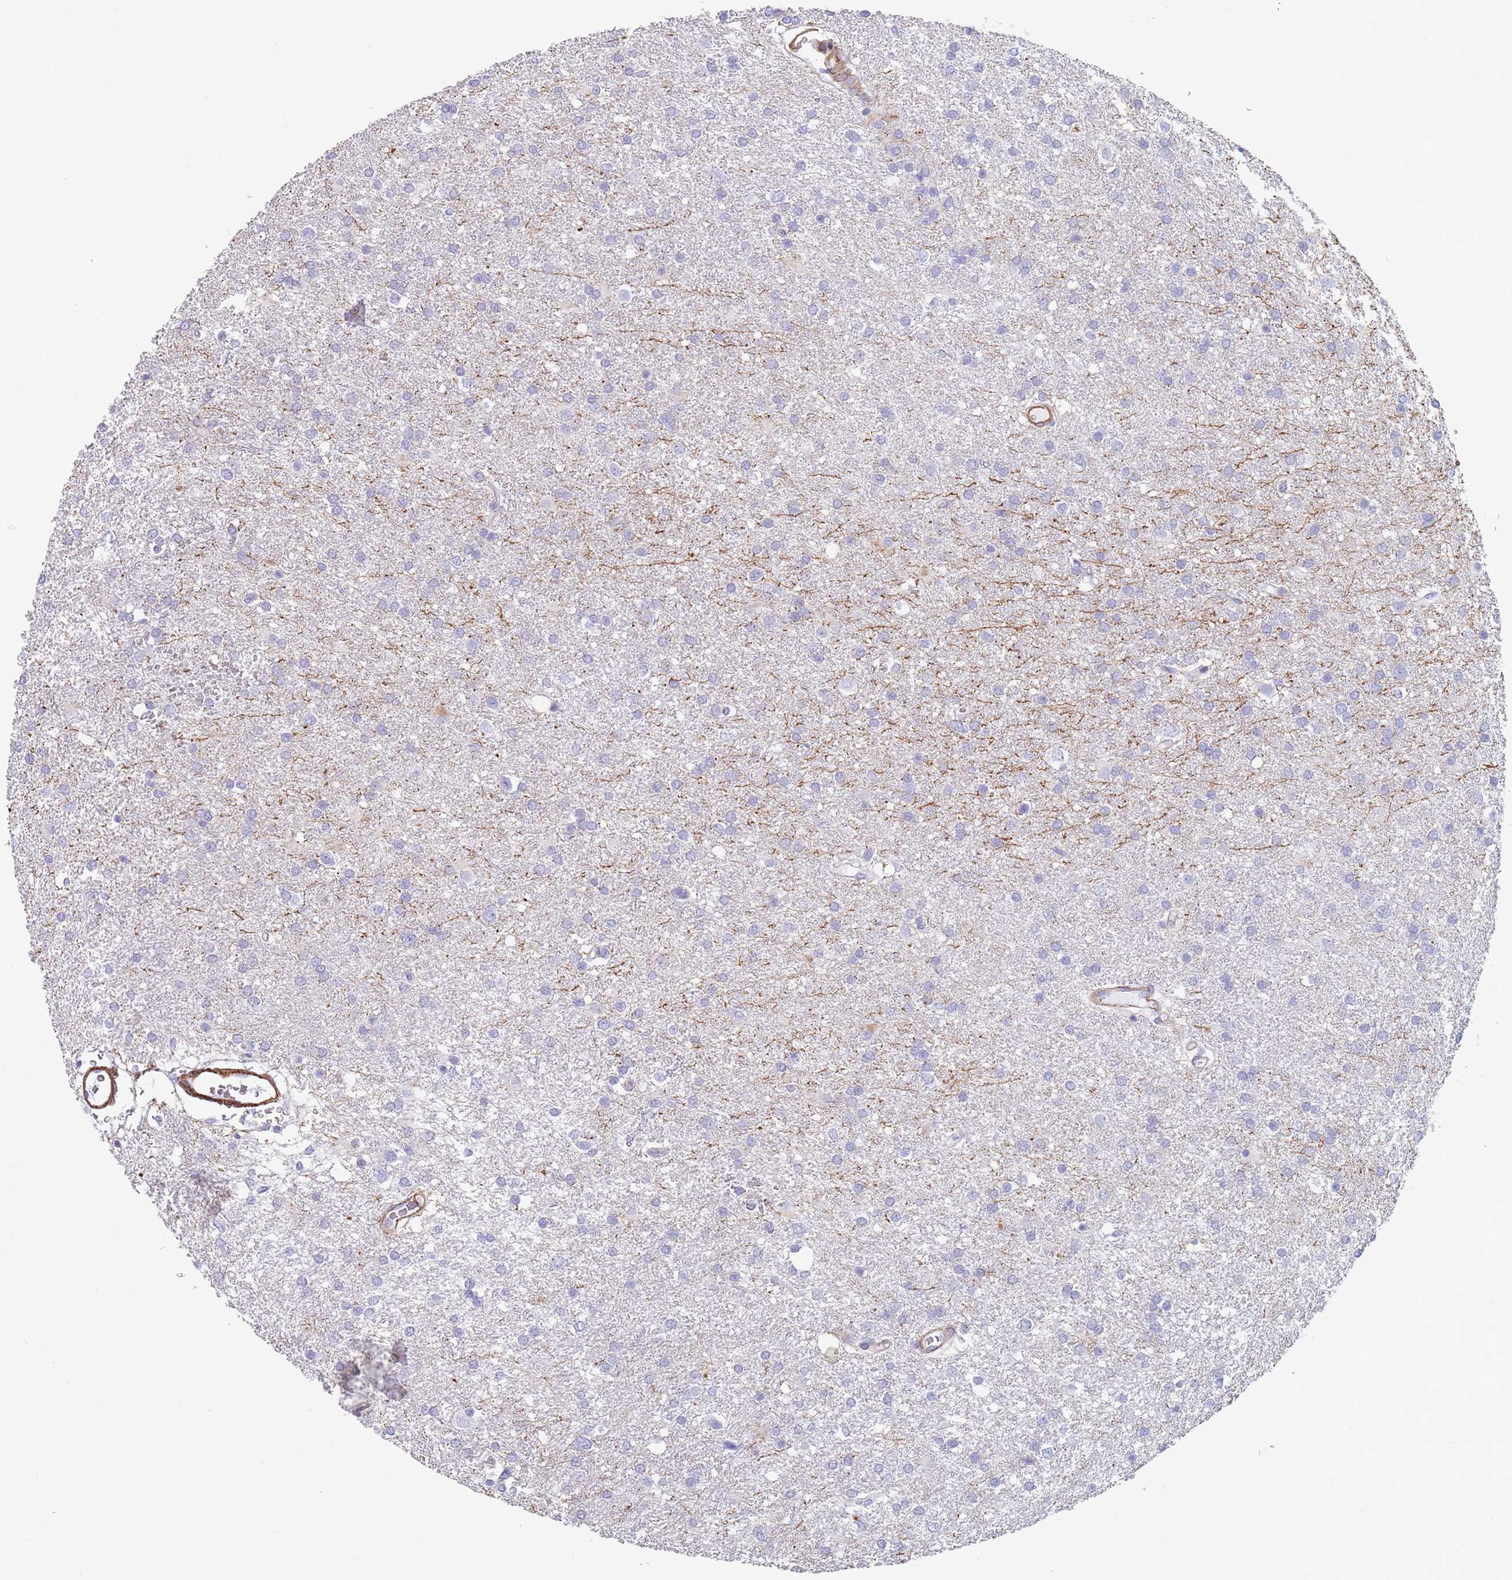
{"staining": {"intensity": "negative", "quantity": "none", "location": "none"}, "tissue": "glioma", "cell_type": "Tumor cells", "image_type": "cancer", "snomed": [{"axis": "morphology", "description": "Glioma, malignant, Low grade"}, {"axis": "topography", "description": "Brain"}], "caption": "This is an immunohistochemistry (IHC) image of glioma. There is no positivity in tumor cells.", "gene": "FPGS", "patient": {"sex": "female", "age": 32}}